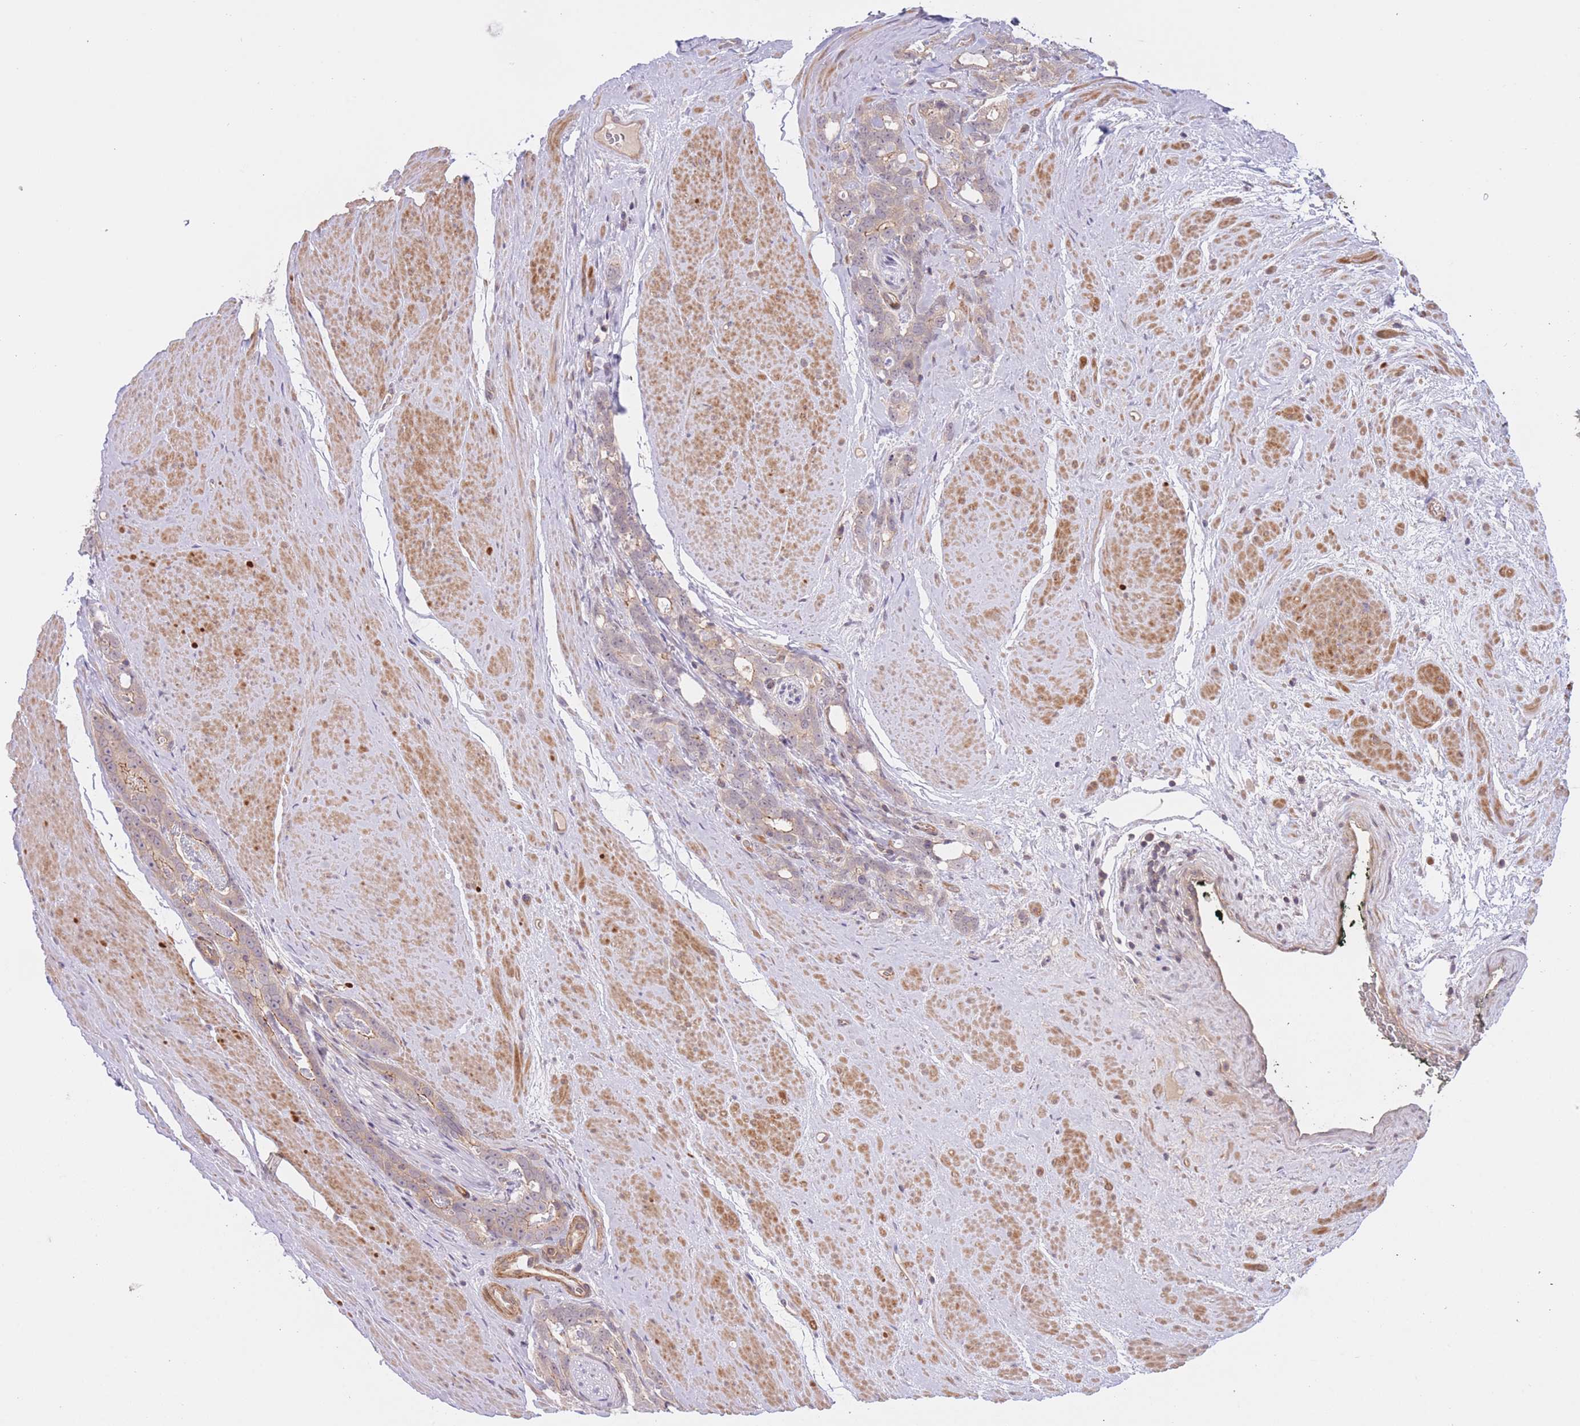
{"staining": {"intensity": "weak", "quantity": "<25%", "location": "cytoplasmic/membranous"}, "tissue": "prostate cancer", "cell_type": "Tumor cells", "image_type": "cancer", "snomed": [{"axis": "morphology", "description": "Adenocarcinoma, High grade"}, {"axis": "topography", "description": "Prostate"}], "caption": "An image of prostate cancer stained for a protein exhibits no brown staining in tumor cells.", "gene": "FUT5", "patient": {"sex": "male", "age": 74}}